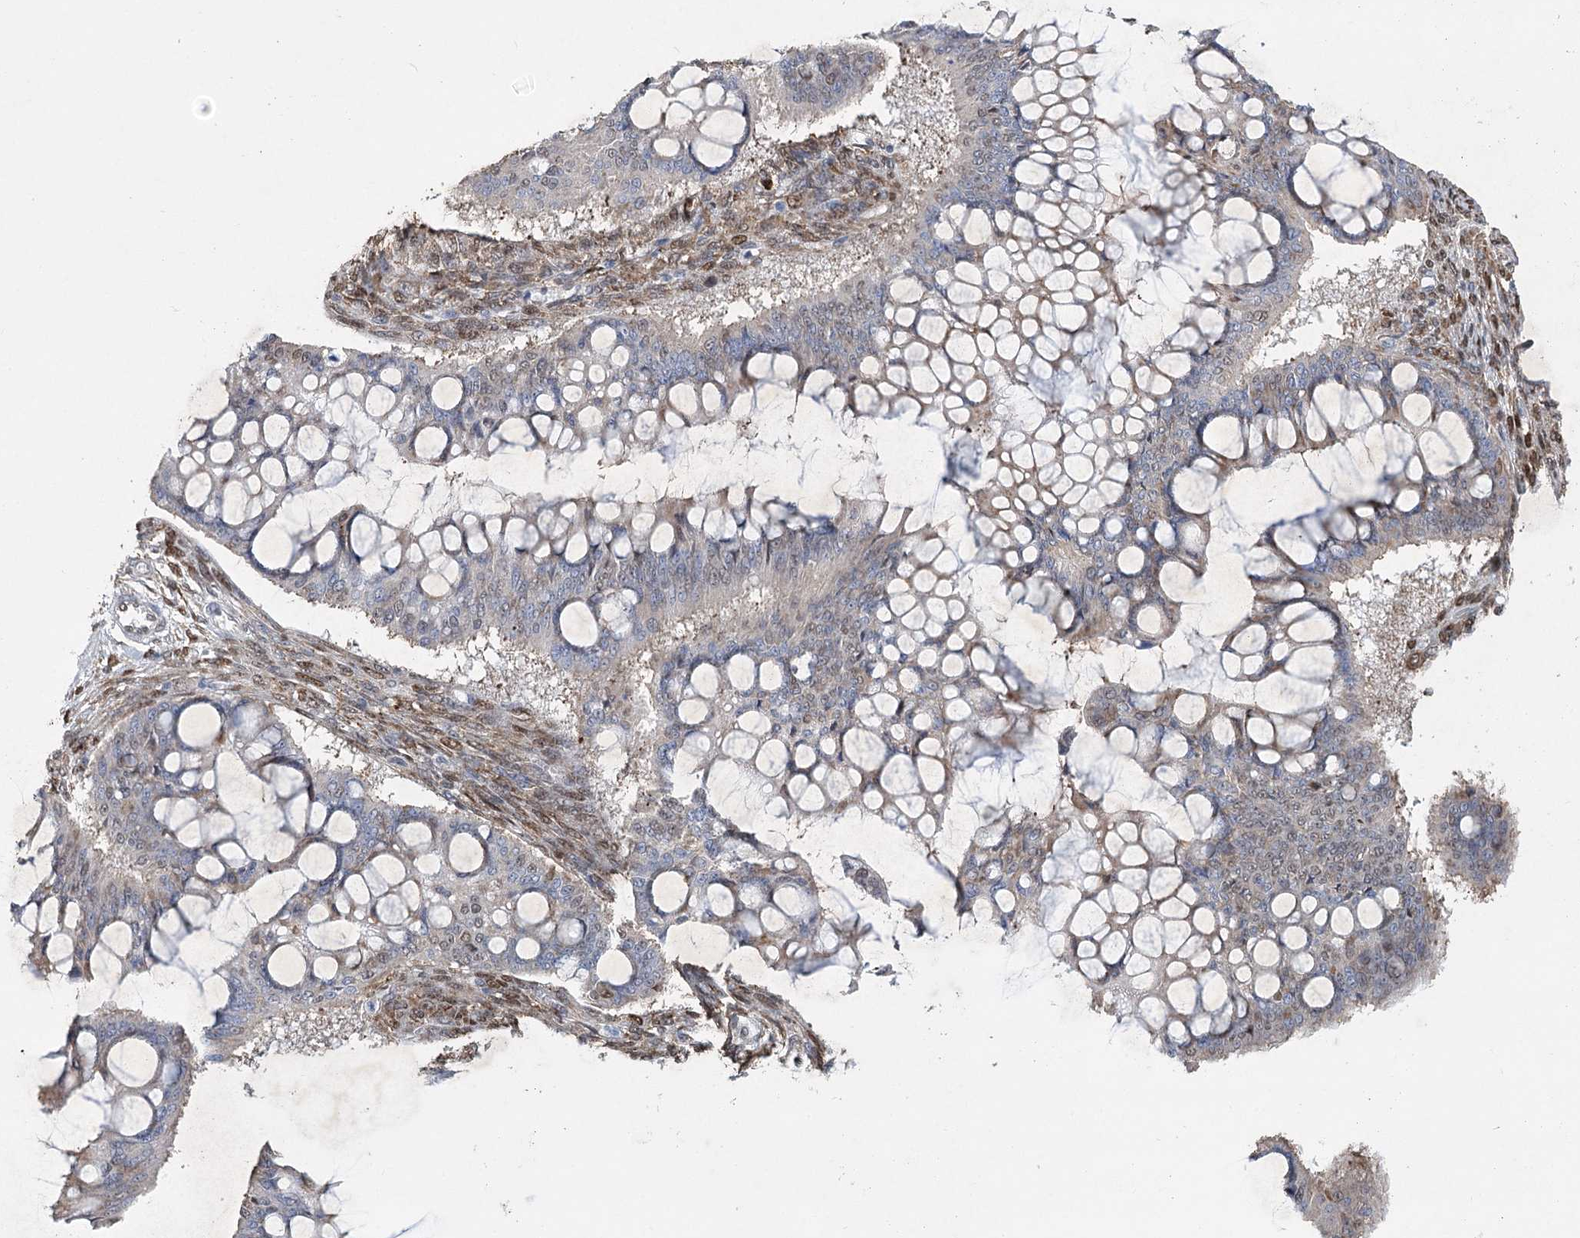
{"staining": {"intensity": "weak", "quantity": "<25%", "location": "cytoplasmic/membranous"}, "tissue": "ovarian cancer", "cell_type": "Tumor cells", "image_type": "cancer", "snomed": [{"axis": "morphology", "description": "Cystadenocarcinoma, mucinous, NOS"}, {"axis": "topography", "description": "Ovary"}], "caption": "Immunohistochemical staining of ovarian cancer reveals no significant expression in tumor cells.", "gene": "NFU1", "patient": {"sex": "female", "age": 73}}